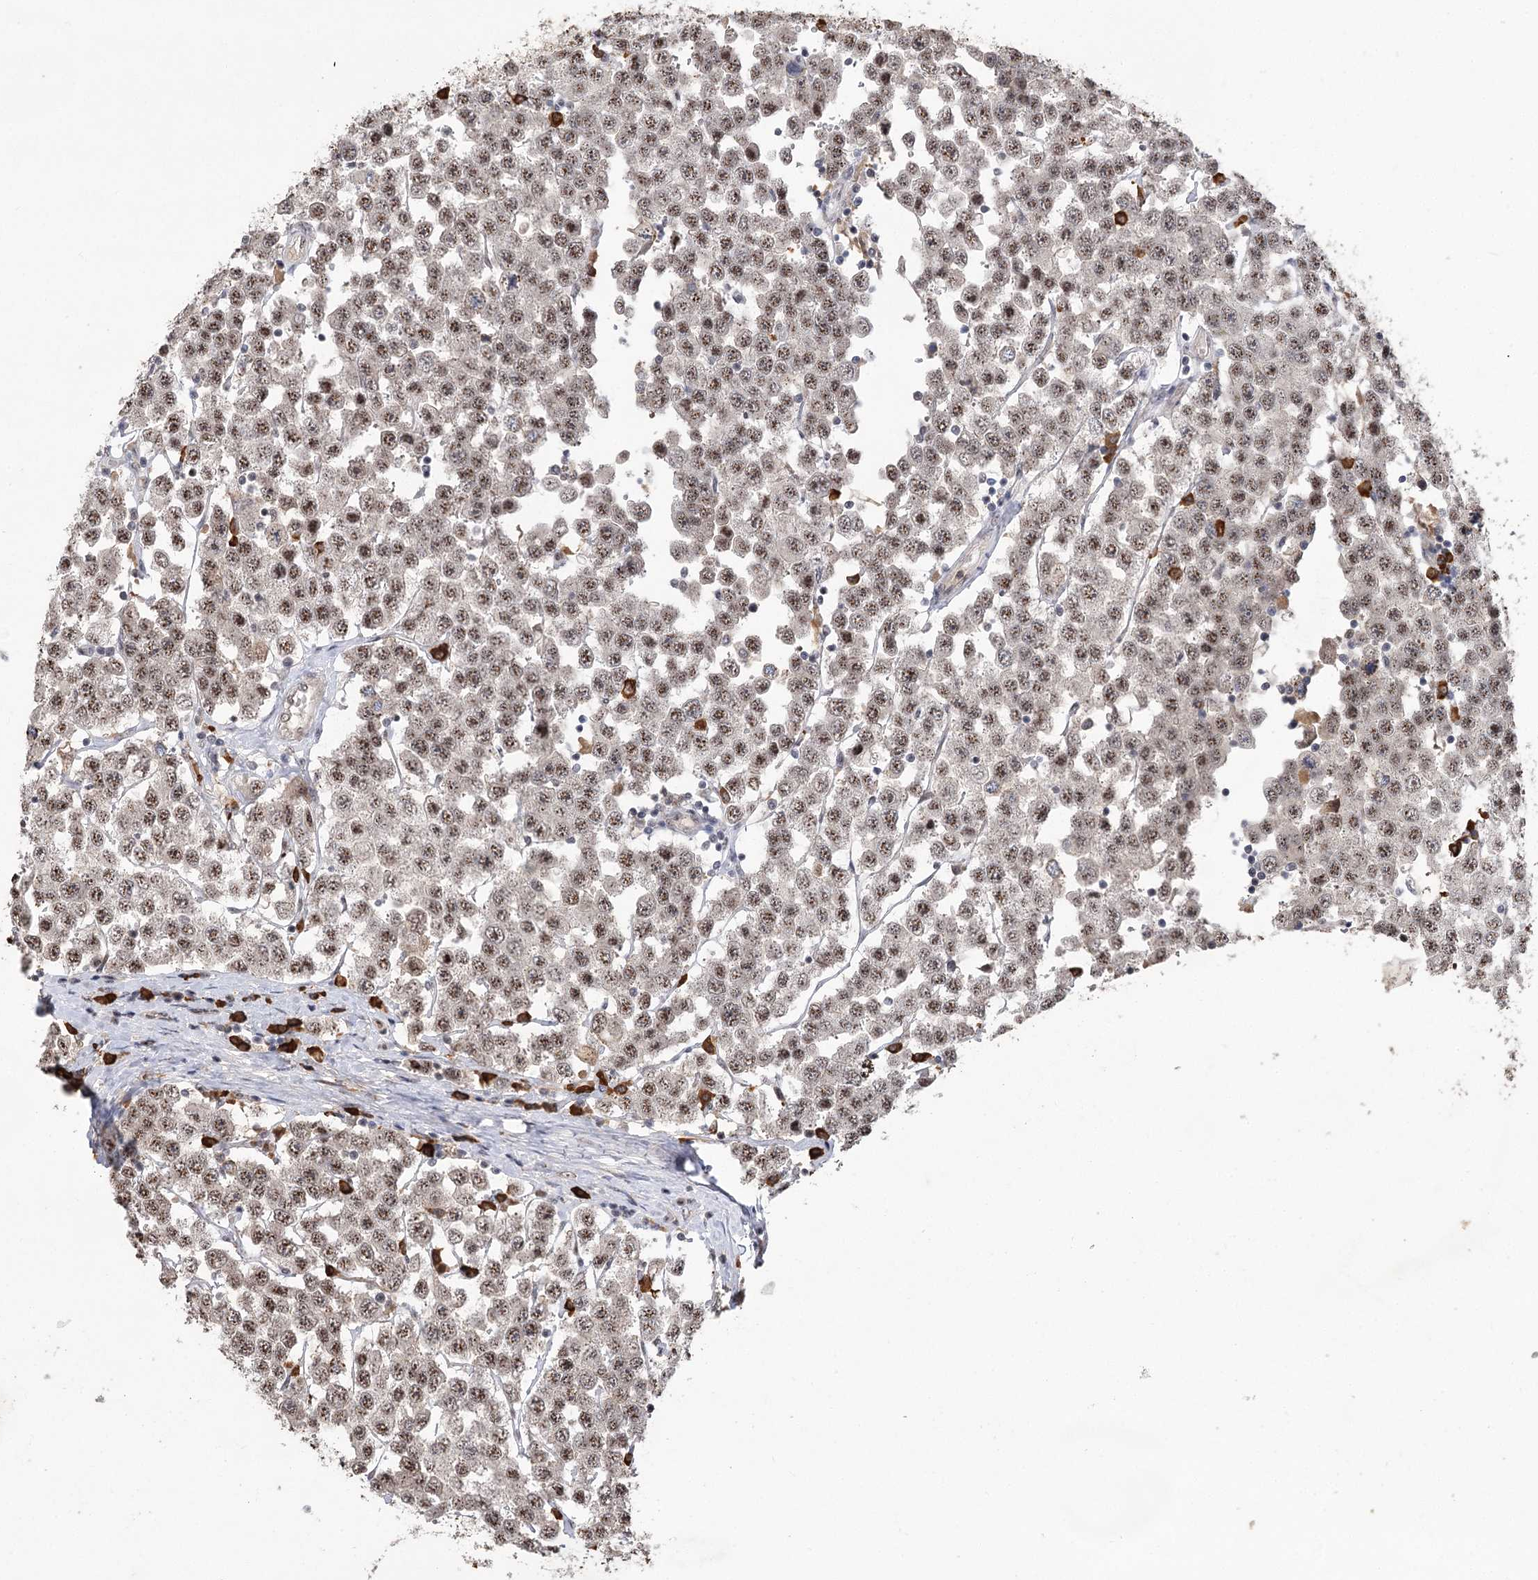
{"staining": {"intensity": "weak", "quantity": ">75%", "location": "nuclear"}, "tissue": "testis cancer", "cell_type": "Tumor cells", "image_type": "cancer", "snomed": [{"axis": "morphology", "description": "Seminoma, NOS"}, {"axis": "topography", "description": "Testis"}], "caption": "The immunohistochemical stain highlights weak nuclear expression in tumor cells of testis cancer (seminoma) tissue.", "gene": "PYROXD1", "patient": {"sex": "male", "age": 28}}